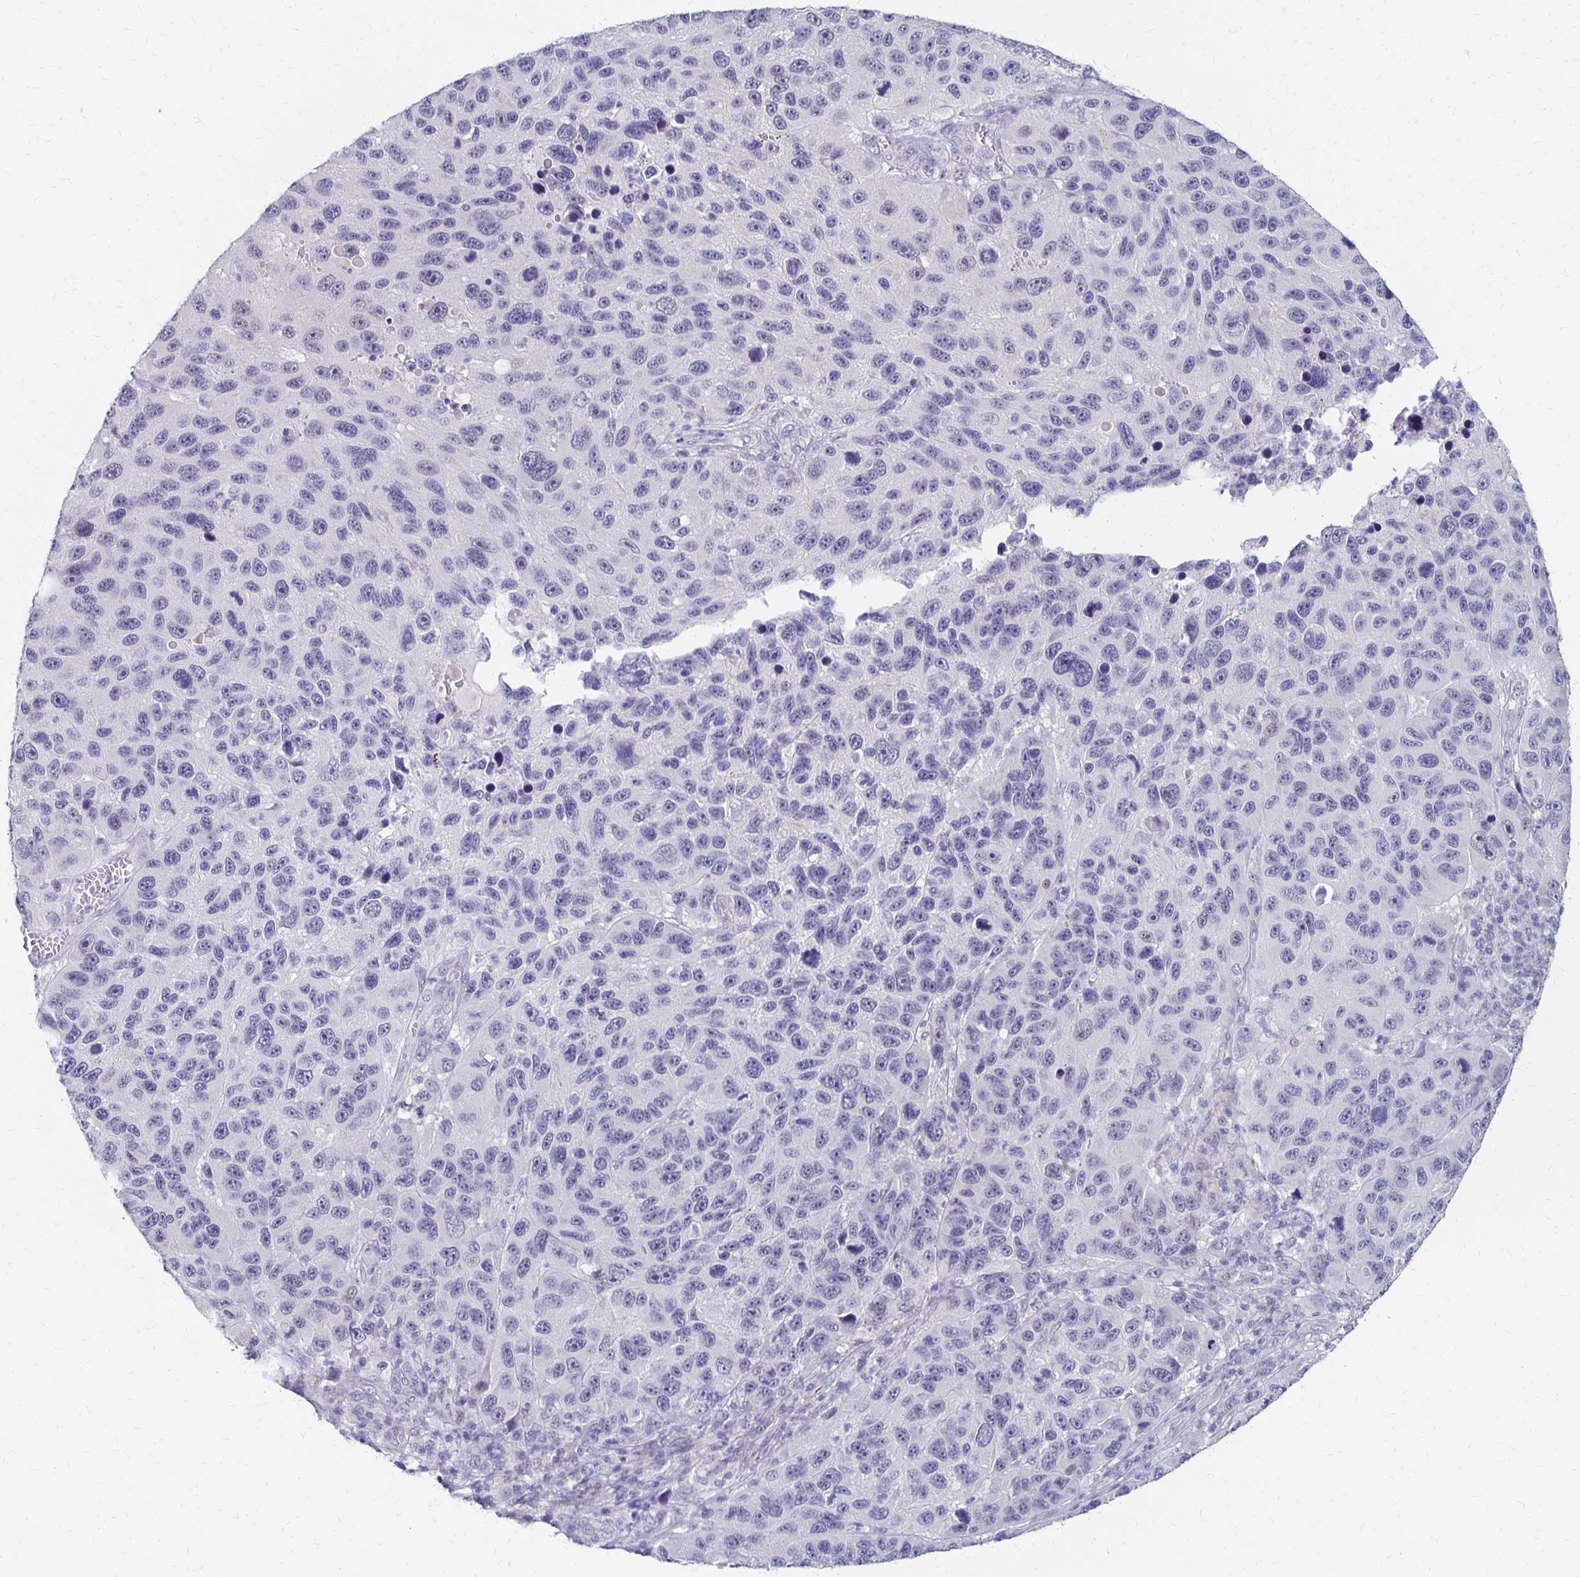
{"staining": {"intensity": "negative", "quantity": "none", "location": "none"}, "tissue": "melanoma", "cell_type": "Tumor cells", "image_type": "cancer", "snomed": [{"axis": "morphology", "description": "Malignant melanoma, NOS"}, {"axis": "topography", "description": "Skin"}], "caption": "Tumor cells are negative for protein expression in human malignant melanoma.", "gene": "ATOSB", "patient": {"sex": "male", "age": 53}}